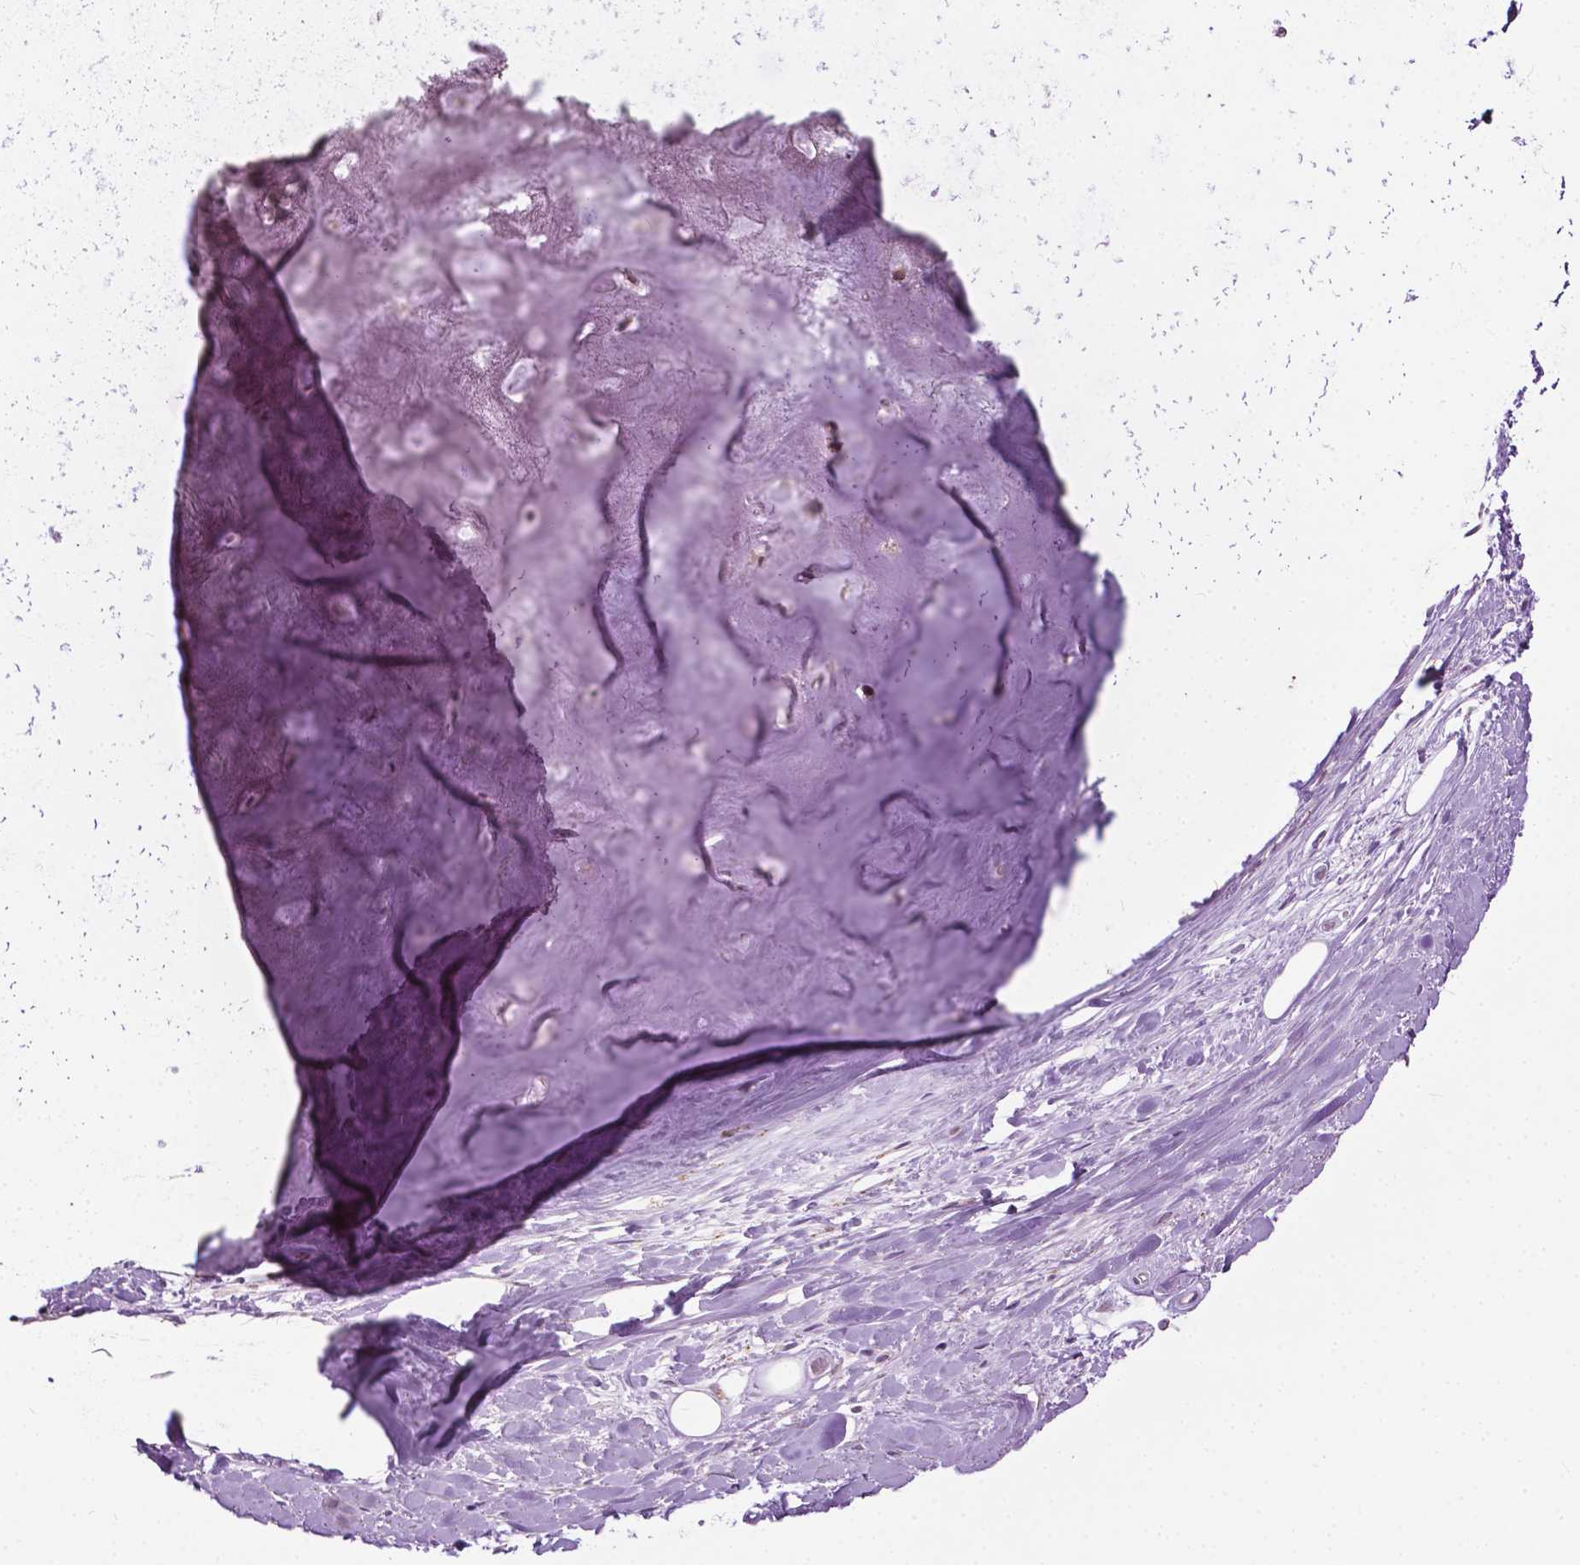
{"staining": {"intensity": "weak", "quantity": "<25%", "location": "cytoplasmic/membranous"}, "tissue": "adipose tissue", "cell_type": "Adipocytes", "image_type": "normal", "snomed": [{"axis": "morphology", "description": "Normal tissue, NOS"}, {"axis": "topography", "description": "Cartilage tissue"}], "caption": "Immunohistochemistry image of unremarkable adipose tissue: adipose tissue stained with DAB demonstrates no significant protein positivity in adipocytes. The staining is performed using DAB brown chromogen with nuclei counter-stained in using hematoxylin.", "gene": "TTC9B", "patient": {"sex": "male", "age": 57}}